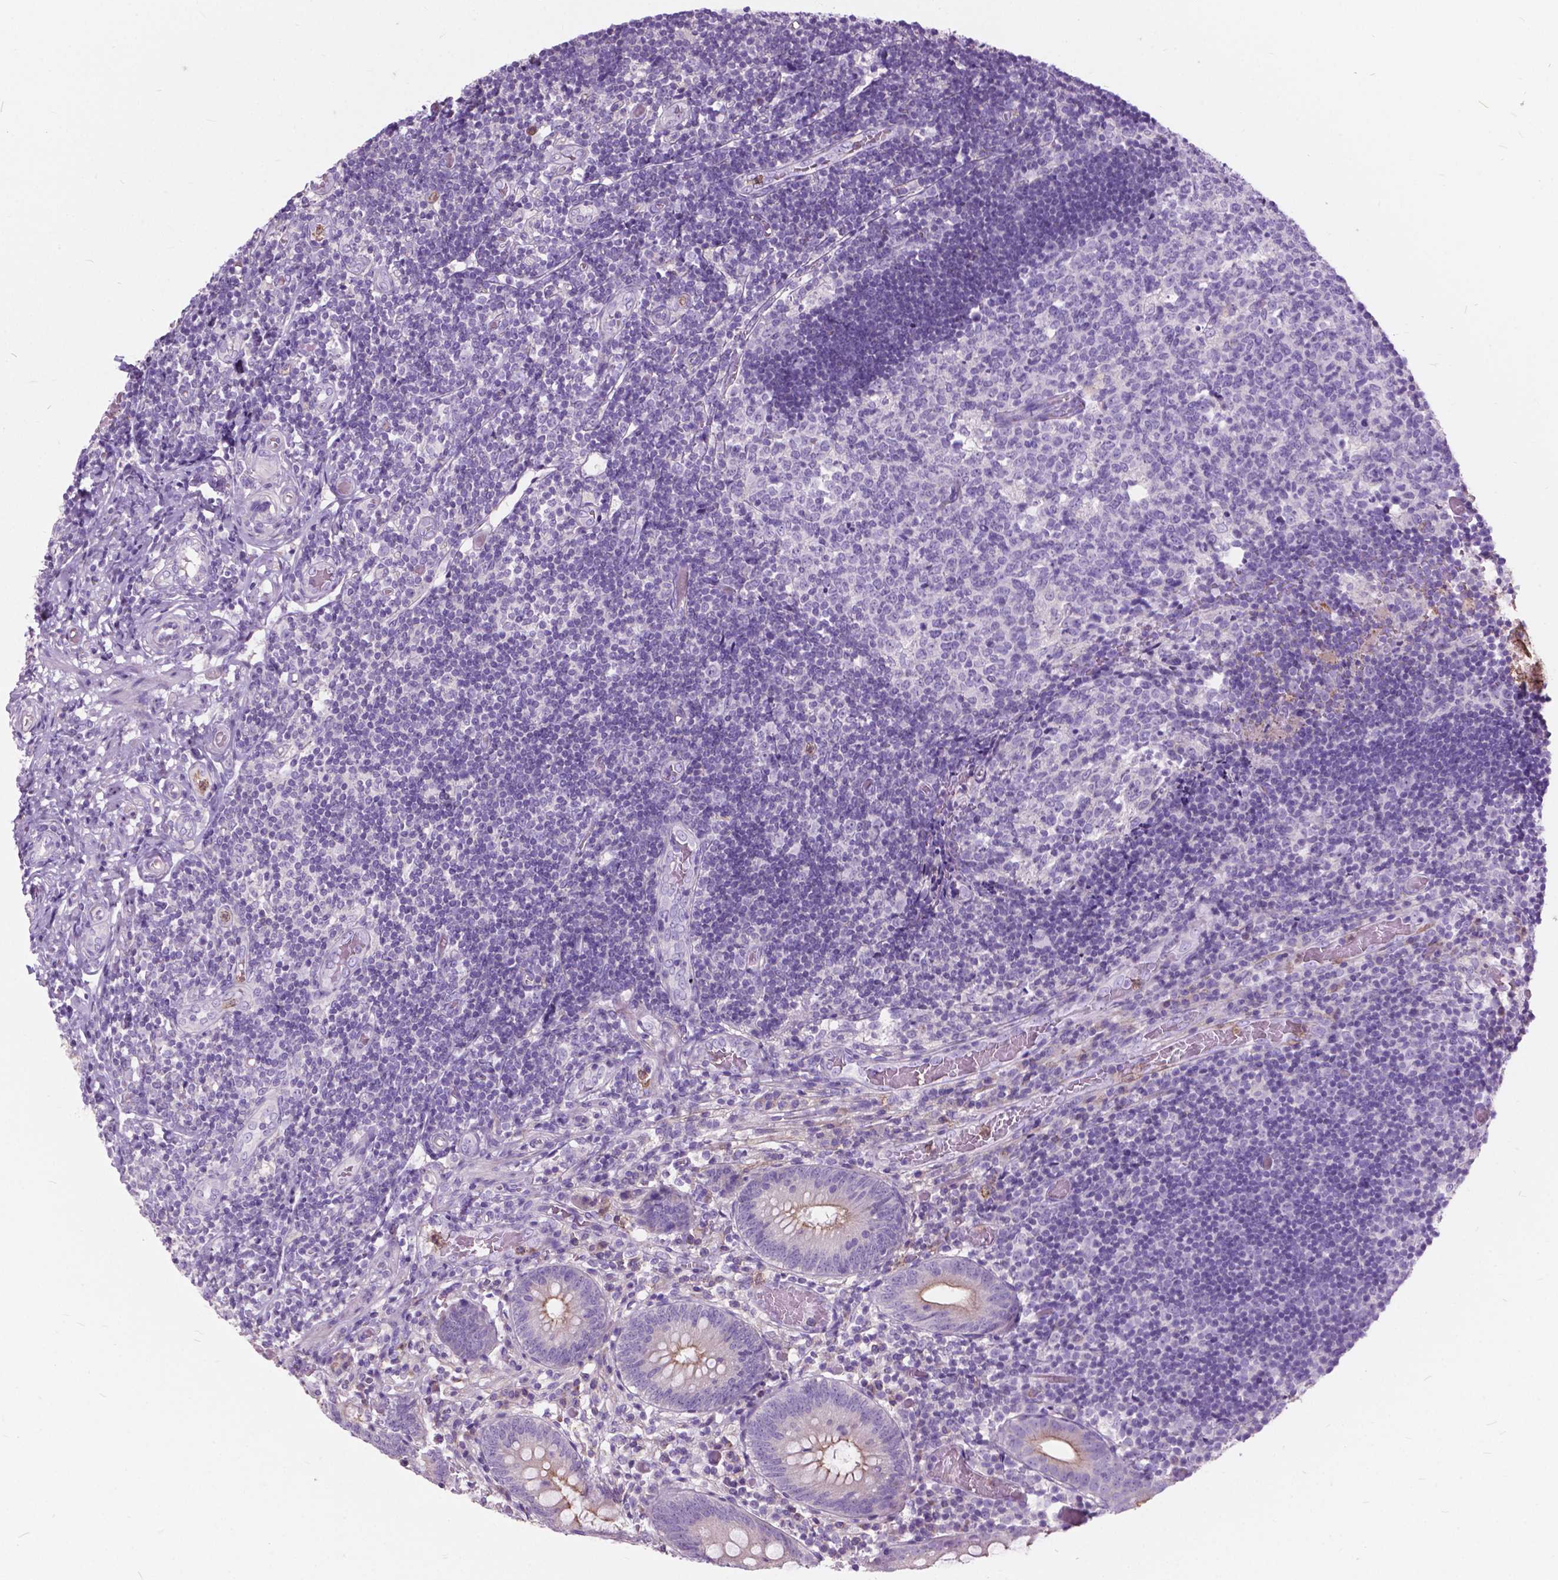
{"staining": {"intensity": "moderate", "quantity": "<25%", "location": "cytoplasmic/membranous"}, "tissue": "appendix", "cell_type": "Glandular cells", "image_type": "normal", "snomed": [{"axis": "morphology", "description": "Normal tissue, NOS"}, {"axis": "topography", "description": "Appendix"}], "caption": "IHC staining of unremarkable appendix, which demonstrates low levels of moderate cytoplasmic/membranous expression in about <25% of glandular cells indicating moderate cytoplasmic/membranous protein staining. The staining was performed using DAB (3,3'-diaminobenzidine) (brown) for protein detection and nuclei were counterstained in hematoxylin (blue).", "gene": "PRR35", "patient": {"sex": "female", "age": 32}}